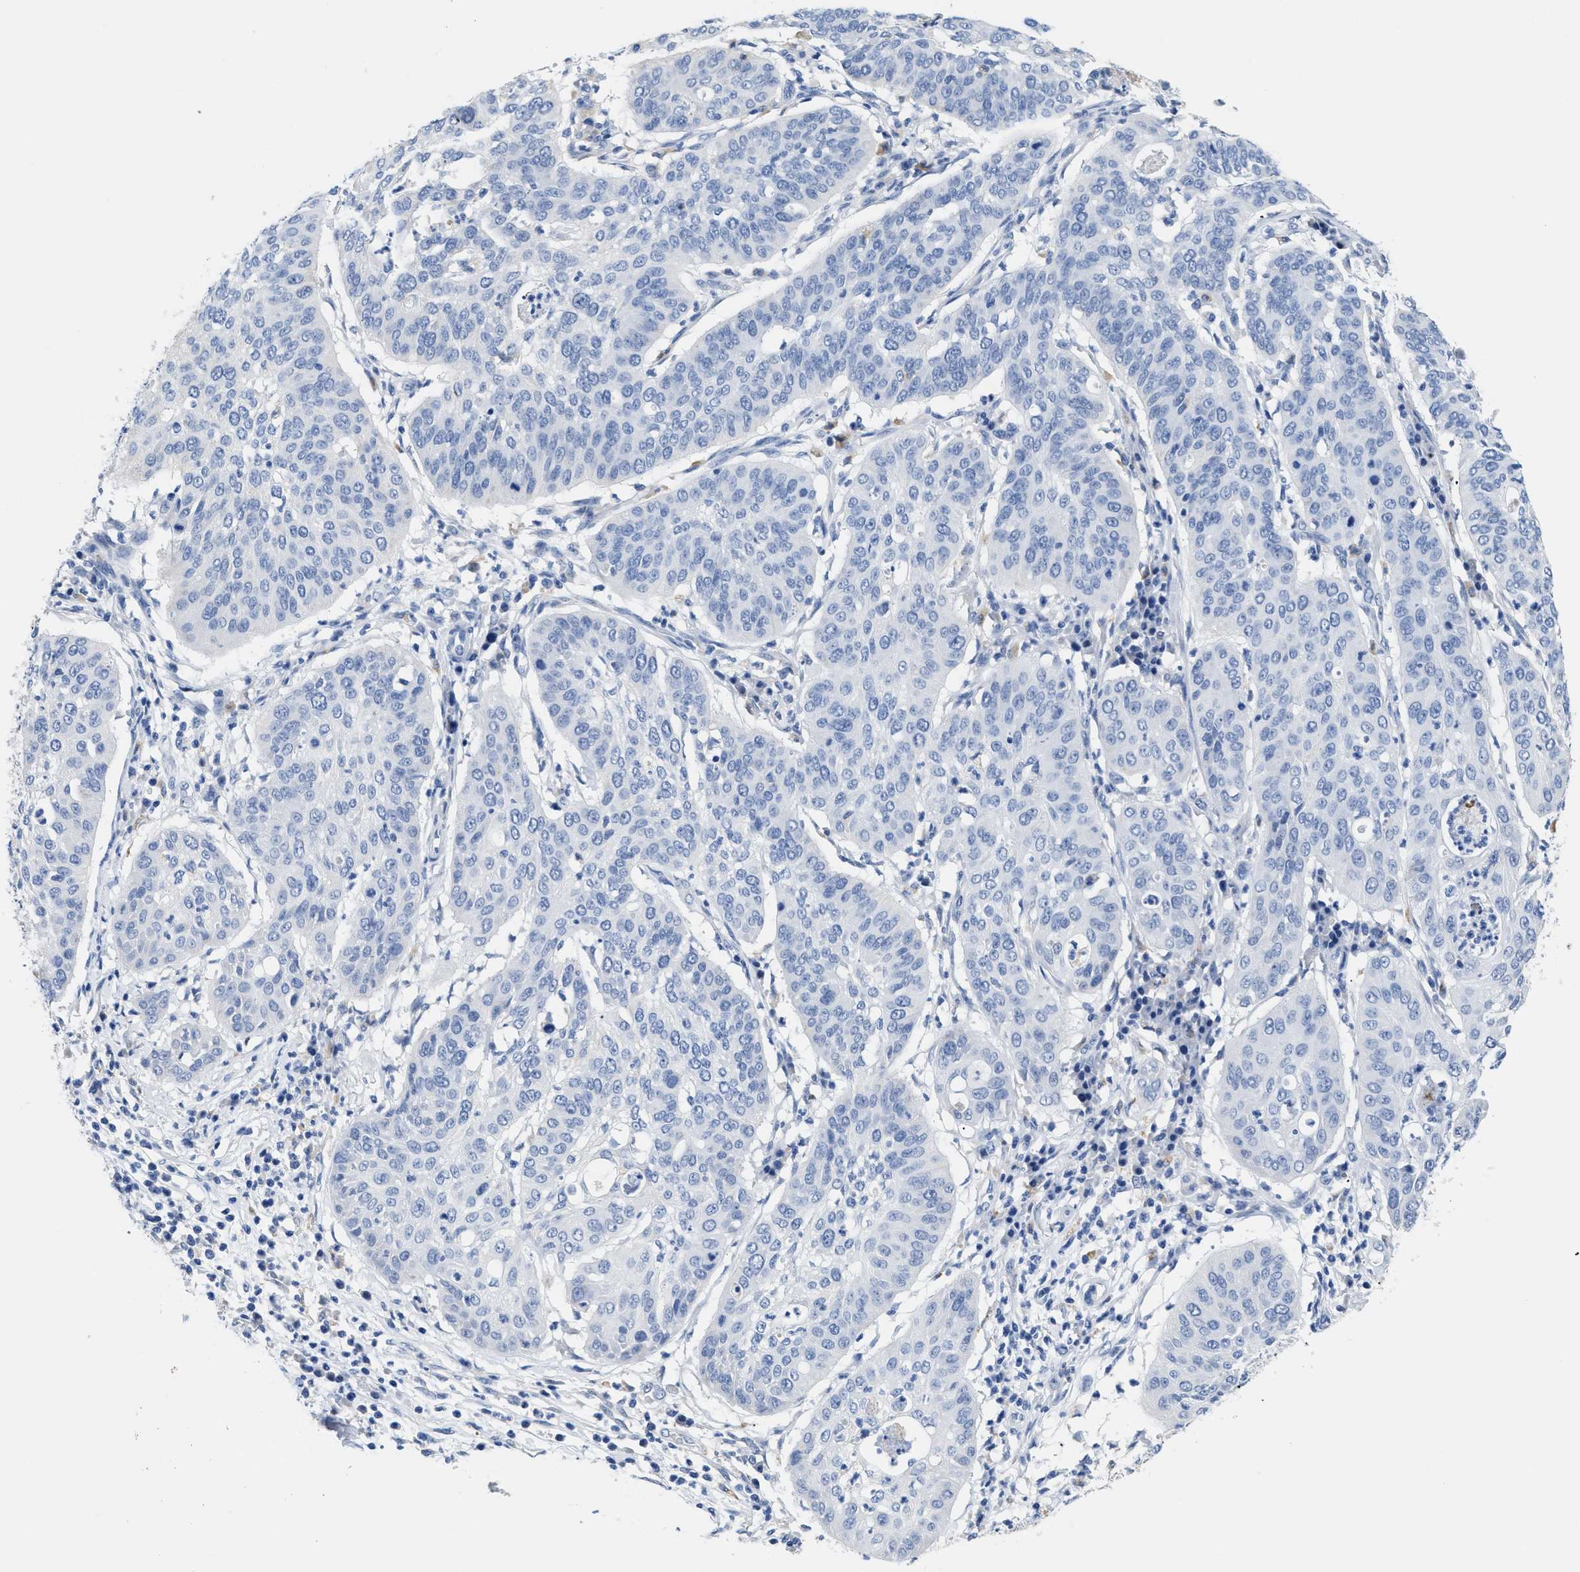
{"staining": {"intensity": "negative", "quantity": "none", "location": "none"}, "tissue": "cervical cancer", "cell_type": "Tumor cells", "image_type": "cancer", "snomed": [{"axis": "morphology", "description": "Normal tissue, NOS"}, {"axis": "morphology", "description": "Squamous cell carcinoma, NOS"}, {"axis": "topography", "description": "Cervix"}], "caption": "A high-resolution image shows IHC staining of cervical cancer (squamous cell carcinoma), which displays no significant positivity in tumor cells.", "gene": "APOBEC2", "patient": {"sex": "female", "age": 39}}